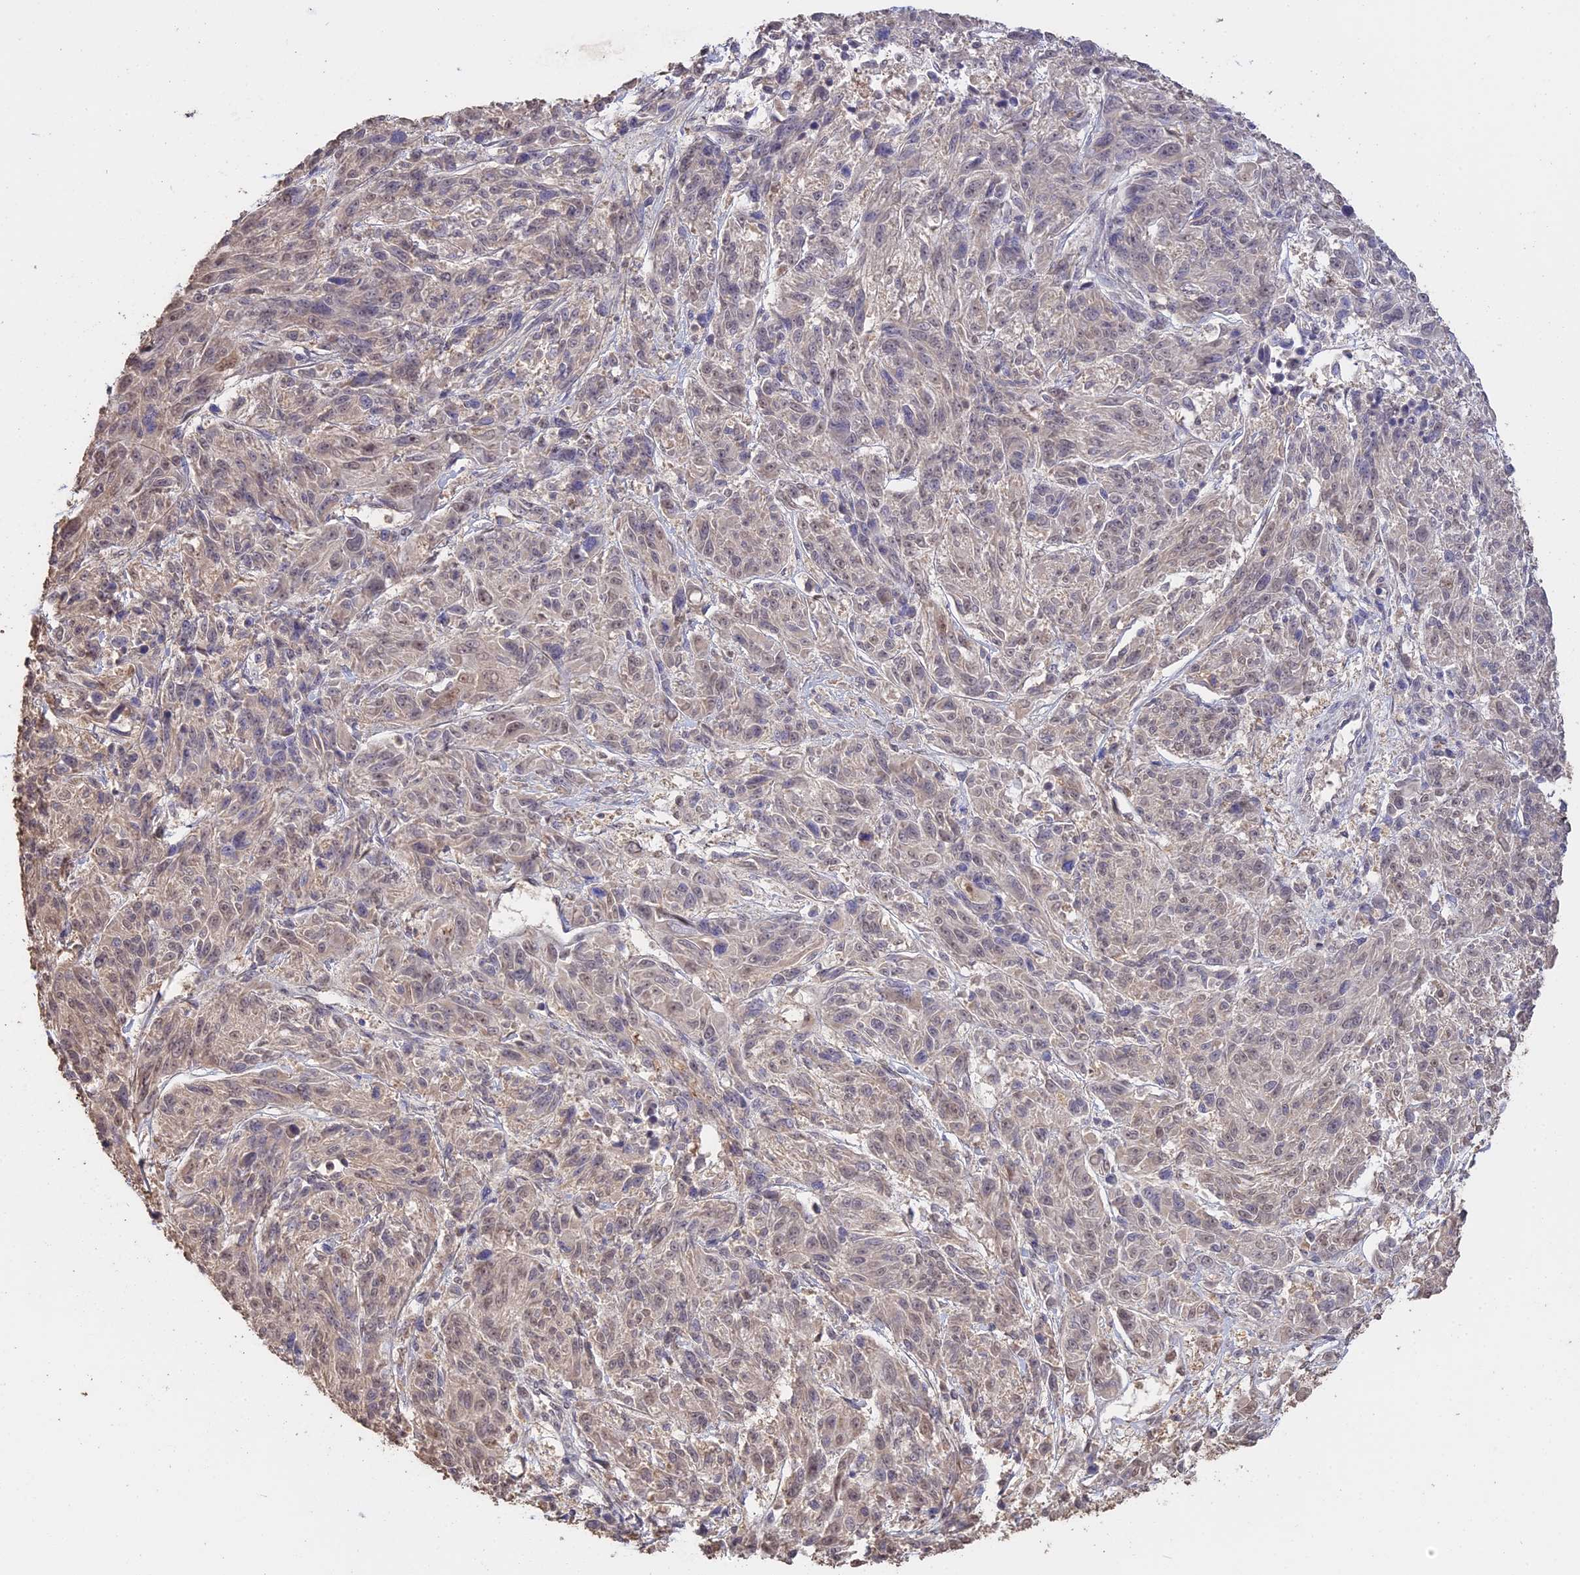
{"staining": {"intensity": "weak", "quantity": "25%-75%", "location": "nuclear"}, "tissue": "melanoma", "cell_type": "Tumor cells", "image_type": "cancer", "snomed": [{"axis": "morphology", "description": "Malignant melanoma, NOS"}, {"axis": "topography", "description": "Skin"}], "caption": "Protein staining shows weak nuclear expression in about 25%-75% of tumor cells in malignant melanoma.", "gene": "PSMC6", "patient": {"sex": "male", "age": 53}}